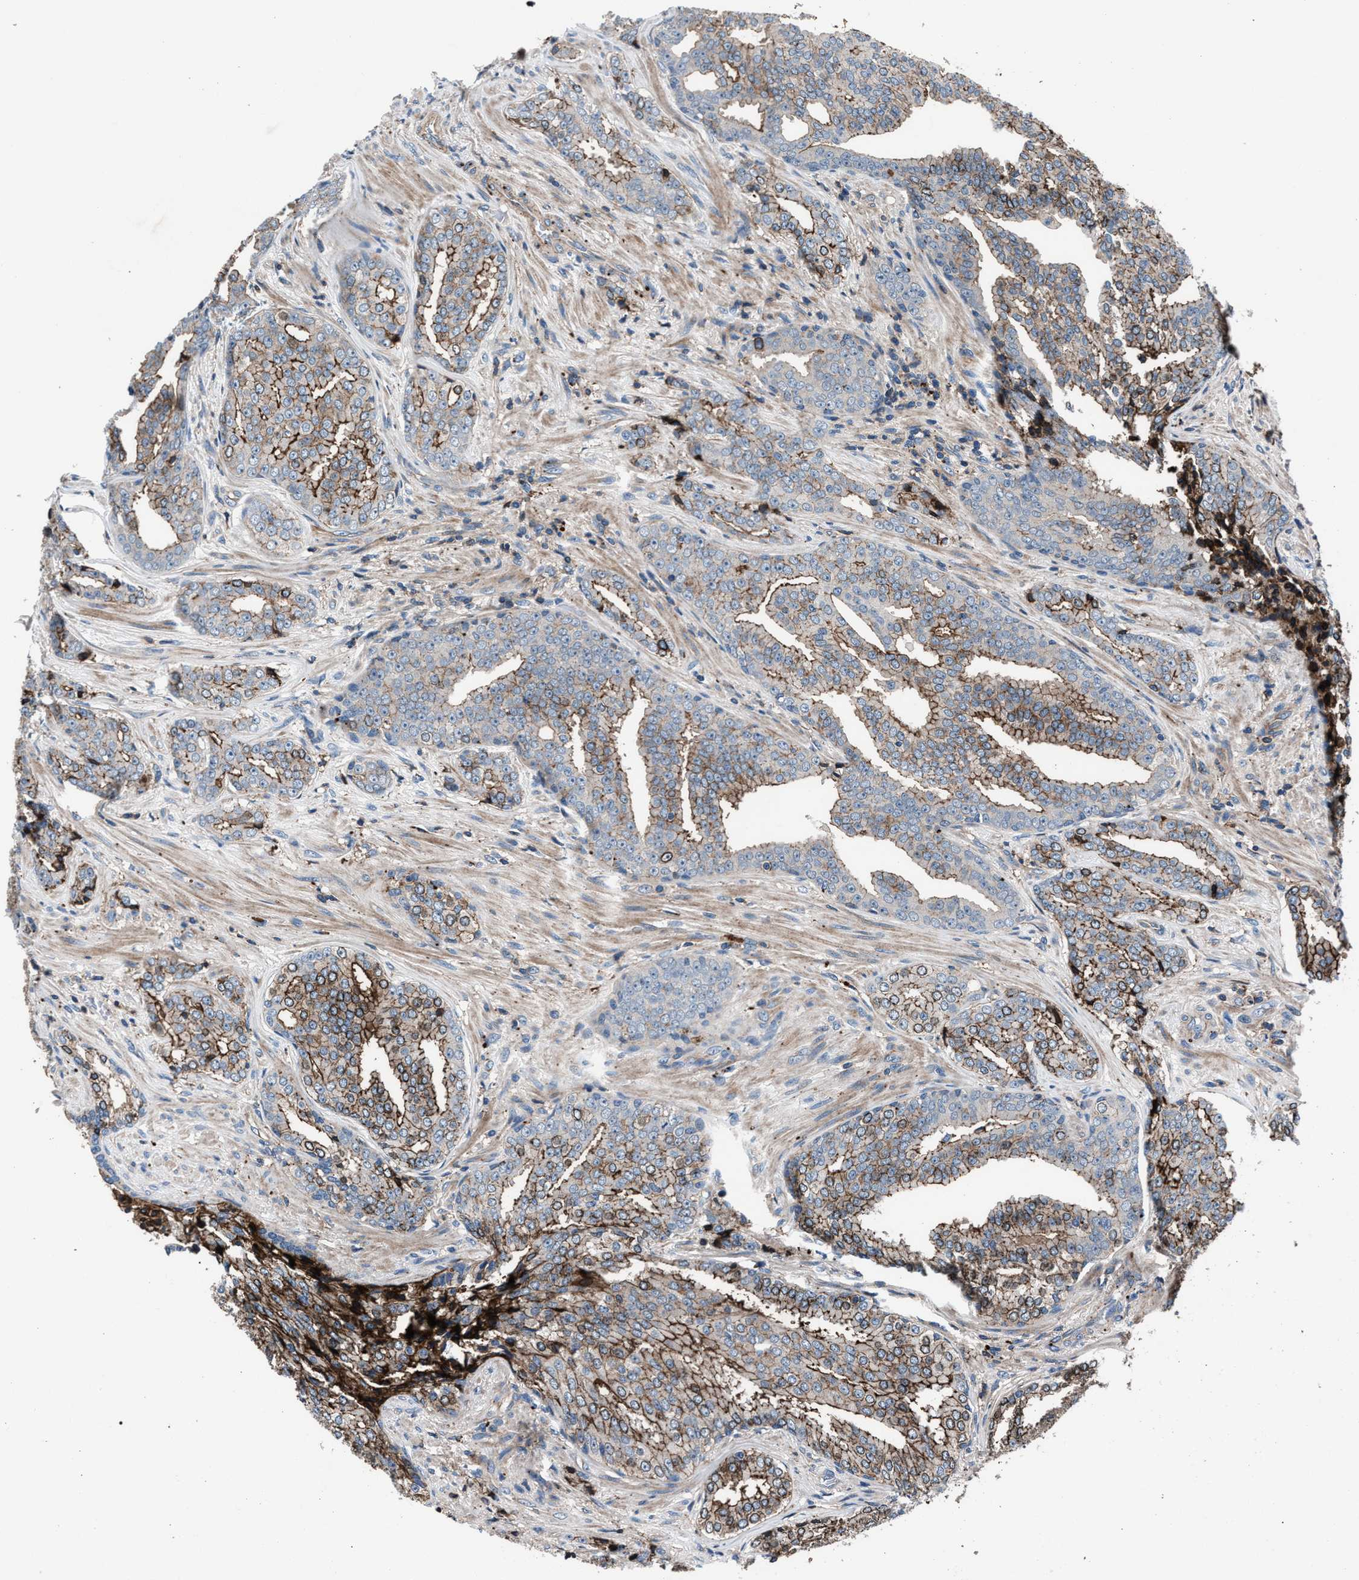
{"staining": {"intensity": "moderate", "quantity": "25%-75%", "location": "cytoplasmic/membranous"}, "tissue": "prostate cancer", "cell_type": "Tumor cells", "image_type": "cancer", "snomed": [{"axis": "morphology", "description": "Adenocarcinoma, High grade"}, {"axis": "topography", "description": "Prostate"}], "caption": "Moderate cytoplasmic/membranous staining is appreciated in approximately 25%-75% of tumor cells in prostate cancer (adenocarcinoma (high-grade)).", "gene": "MFSD11", "patient": {"sex": "male", "age": 71}}